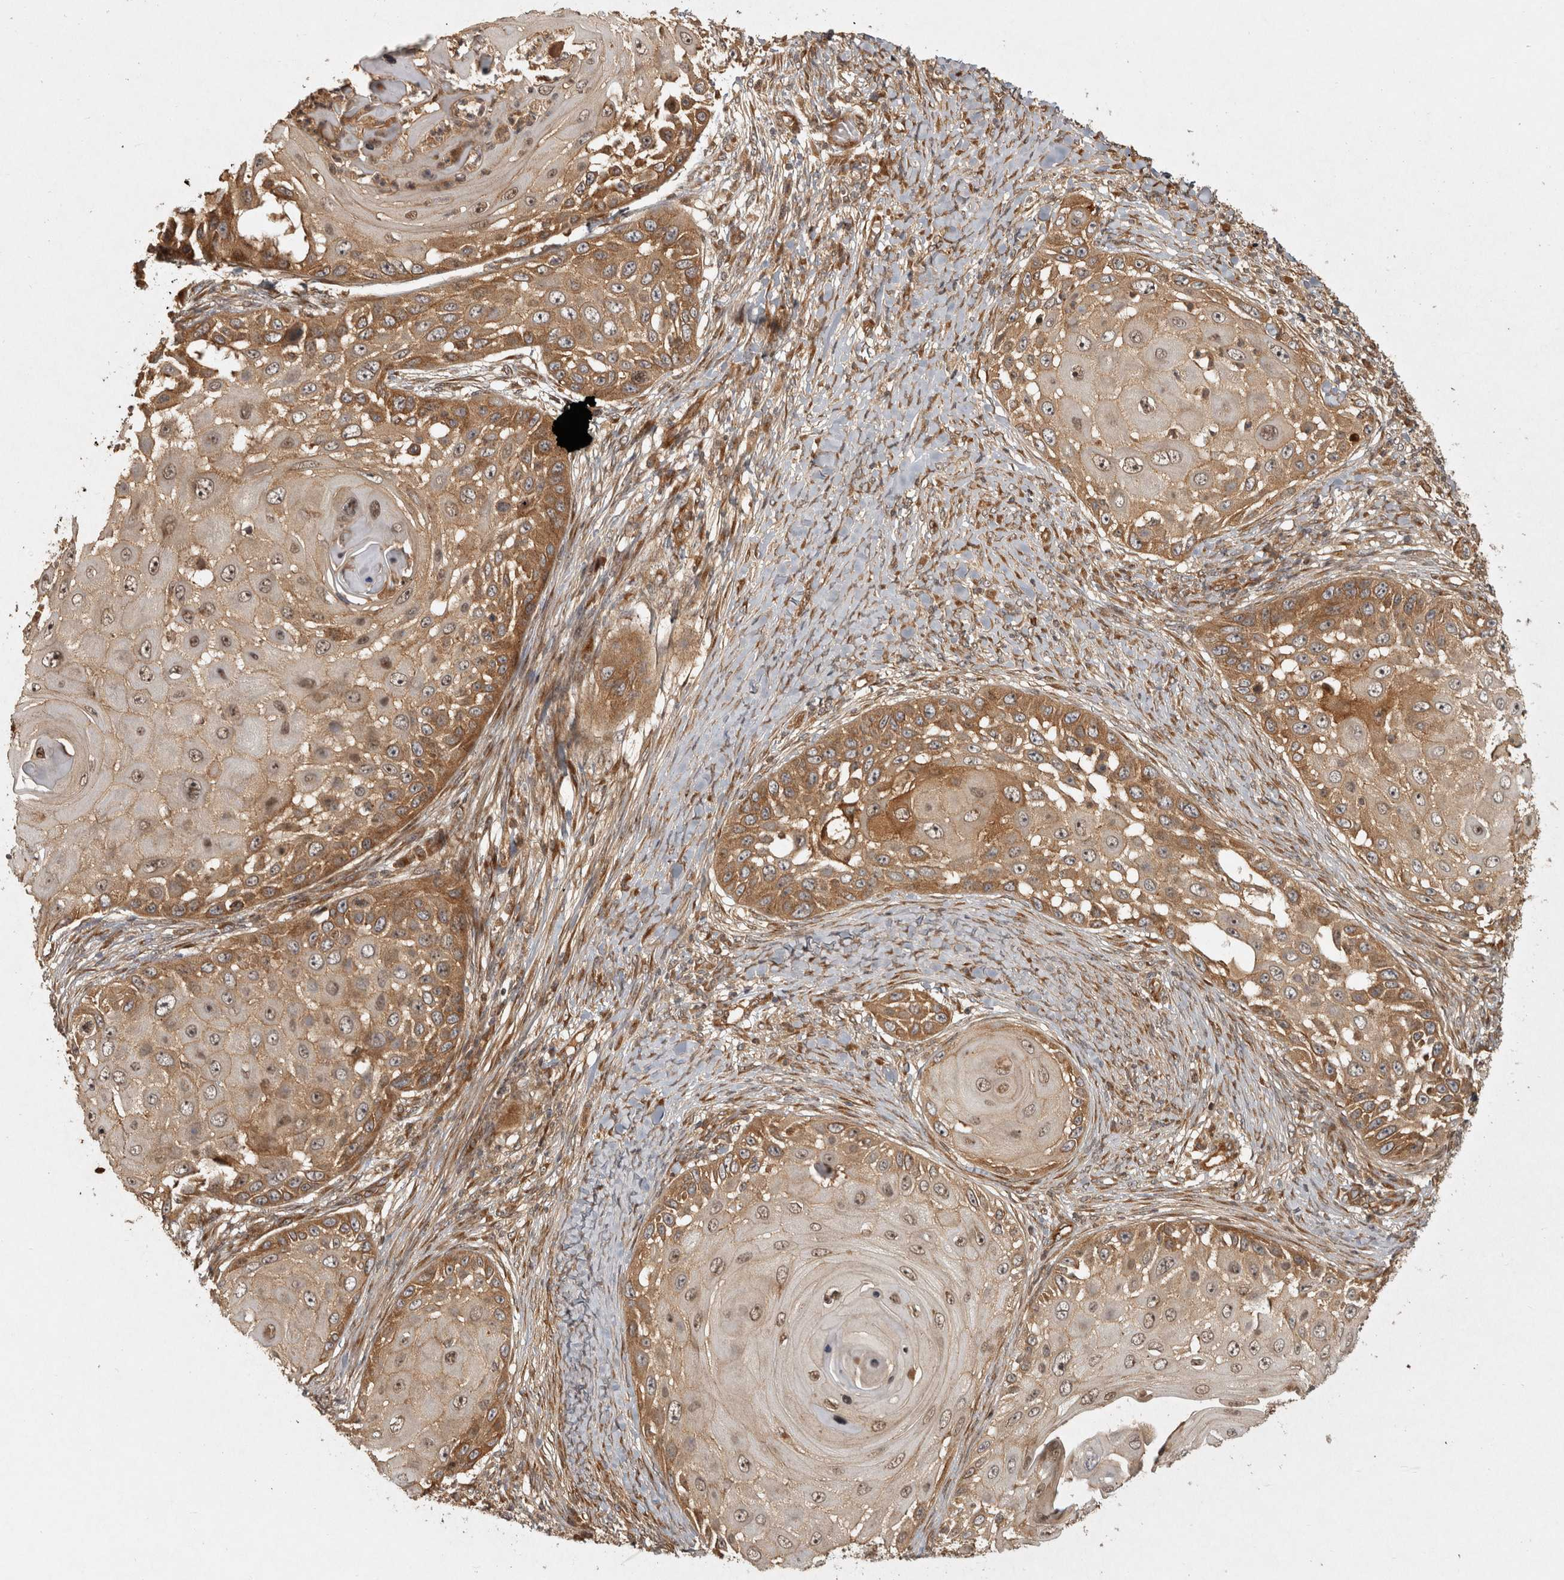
{"staining": {"intensity": "moderate", "quantity": ">75%", "location": "cytoplasmic/membranous,nuclear"}, "tissue": "skin cancer", "cell_type": "Tumor cells", "image_type": "cancer", "snomed": [{"axis": "morphology", "description": "Squamous cell carcinoma, NOS"}, {"axis": "topography", "description": "Skin"}], "caption": "A histopathology image of squamous cell carcinoma (skin) stained for a protein demonstrates moderate cytoplasmic/membranous and nuclear brown staining in tumor cells. Immunohistochemistry (ihc) stains the protein in brown and the nuclei are stained blue.", "gene": "CAMSAP2", "patient": {"sex": "female", "age": 44}}